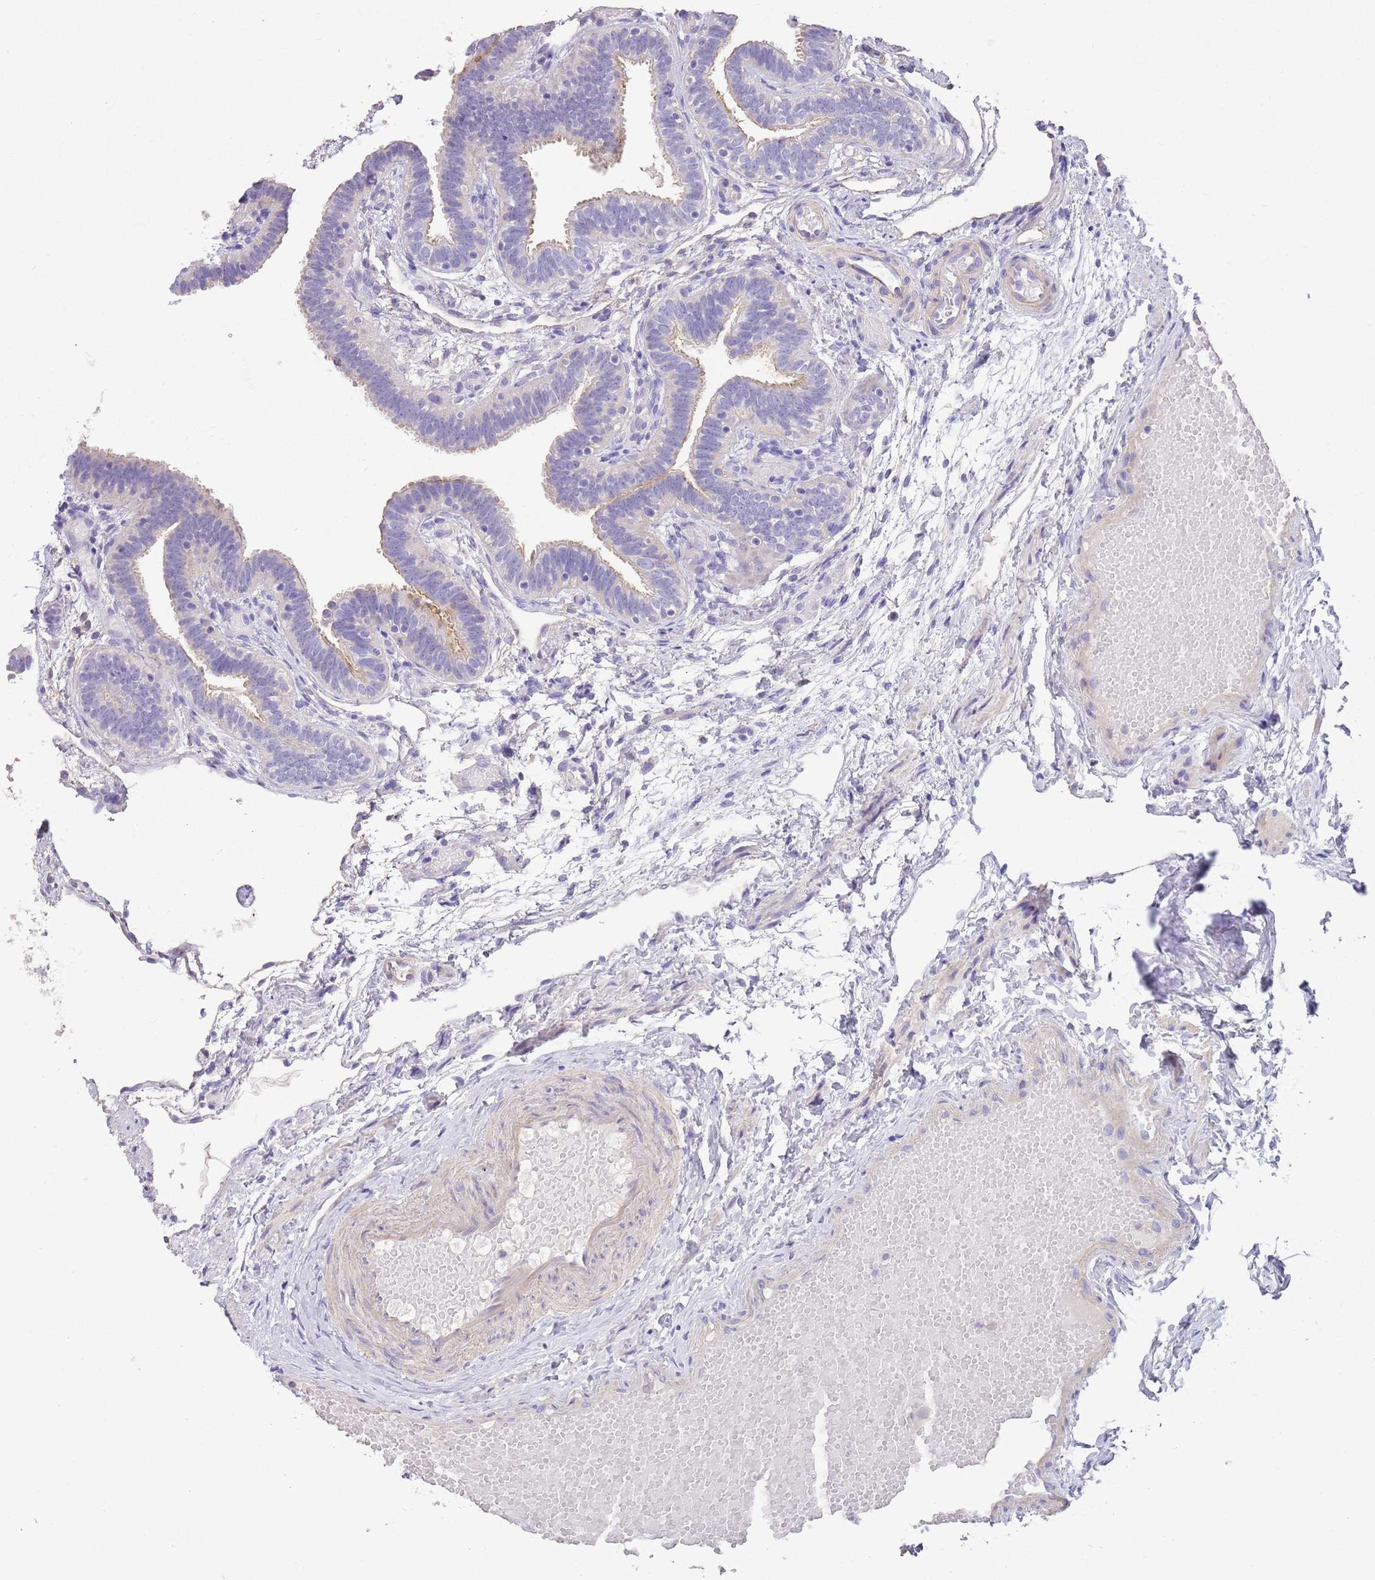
{"staining": {"intensity": "weak", "quantity": "<25%", "location": "cytoplasmic/membranous"}, "tissue": "fallopian tube", "cell_type": "Glandular cells", "image_type": "normal", "snomed": [{"axis": "morphology", "description": "Normal tissue, NOS"}, {"axis": "topography", "description": "Fallopian tube"}], "caption": "DAB (3,3'-diaminobenzidine) immunohistochemical staining of benign fallopian tube demonstrates no significant positivity in glandular cells.", "gene": "SFTPA1", "patient": {"sex": "female", "age": 37}}